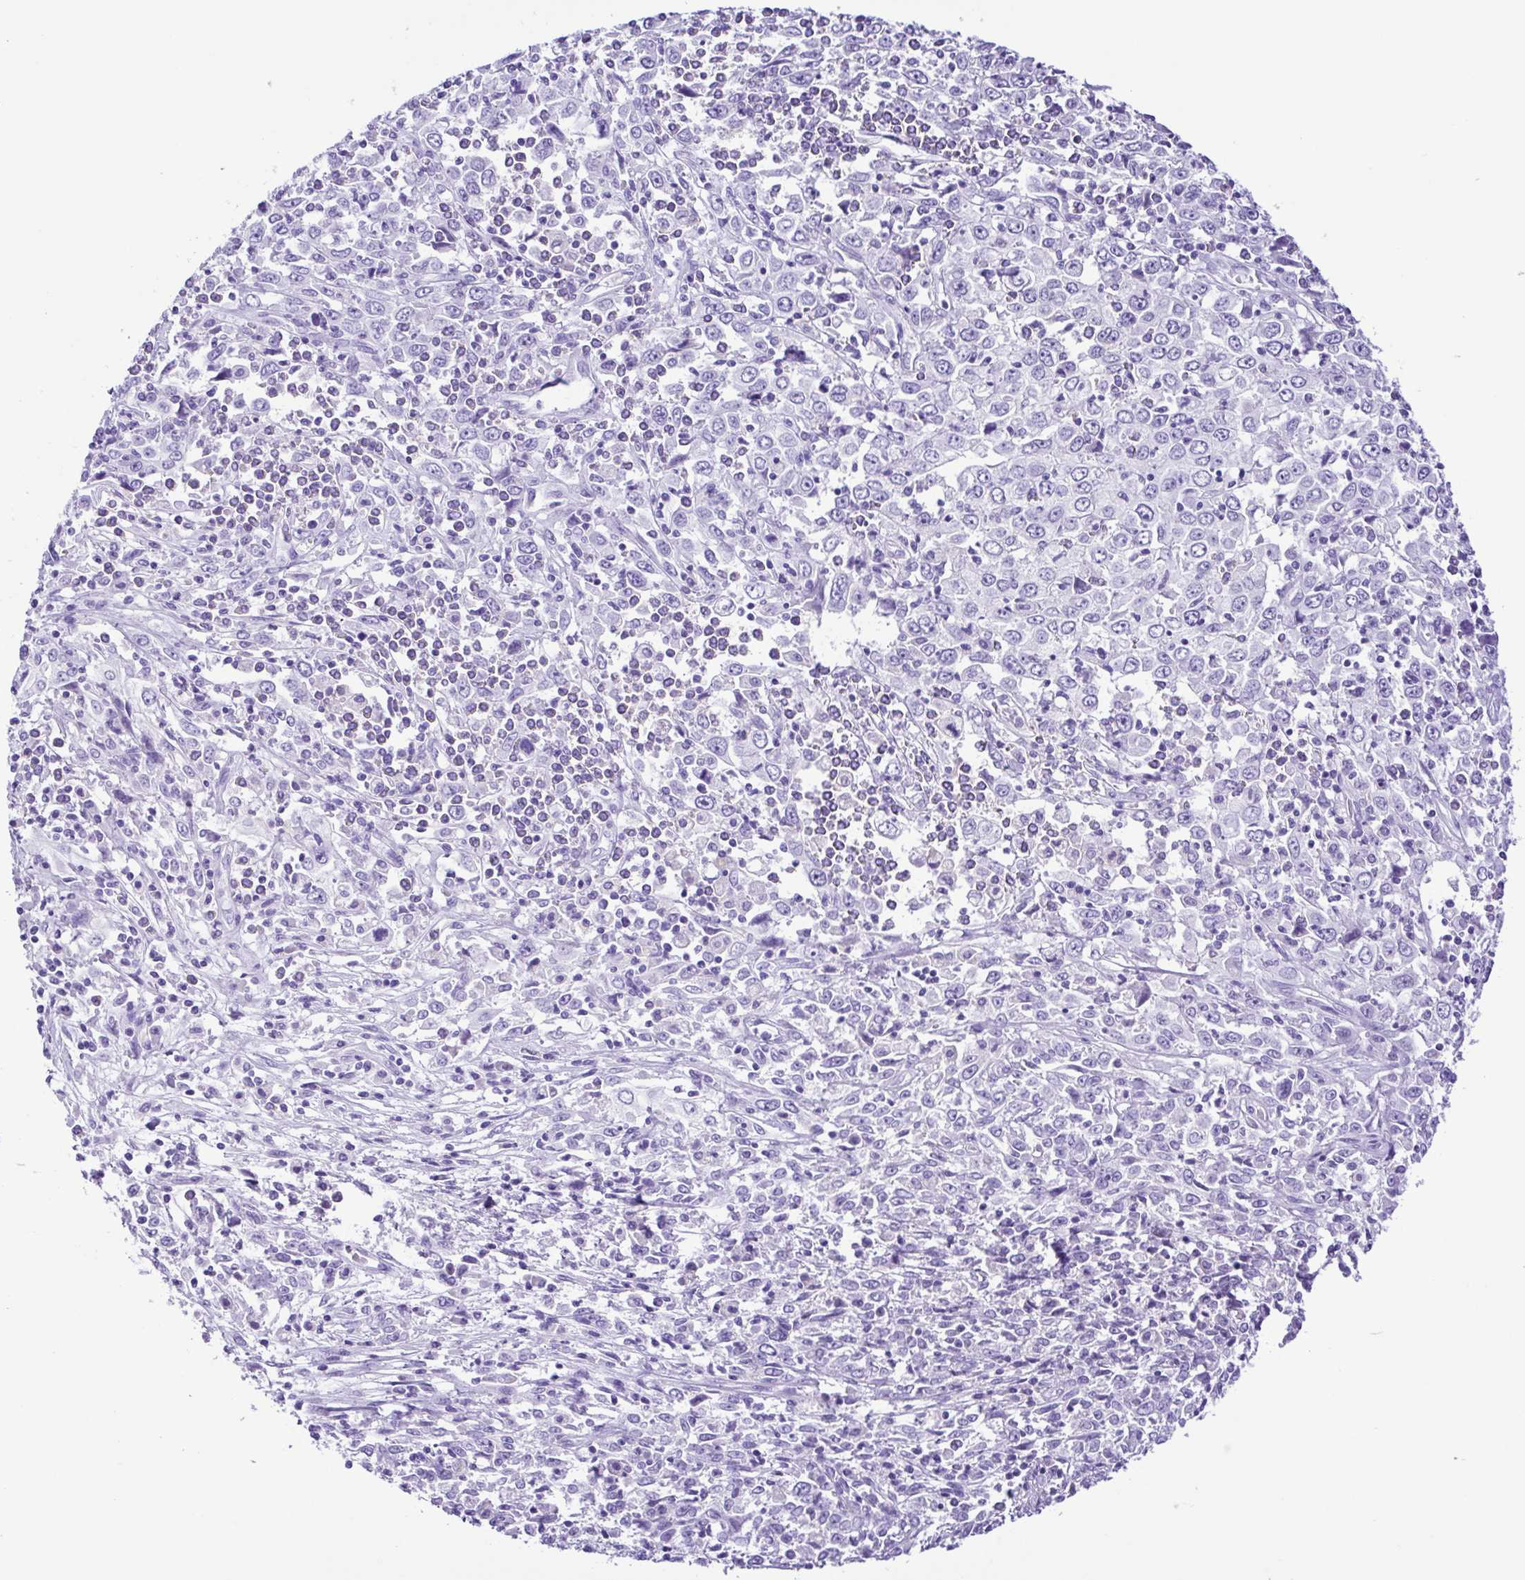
{"staining": {"intensity": "negative", "quantity": "none", "location": "none"}, "tissue": "cervical cancer", "cell_type": "Tumor cells", "image_type": "cancer", "snomed": [{"axis": "morphology", "description": "Adenocarcinoma, NOS"}, {"axis": "topography", "description": "Cervix"}], "caption": "Histopathology image shows no protein staining in tumor cells of cervical cancer tissue.", "gene": "SYT1", "patient": {"sex": "female", "age": 40}}